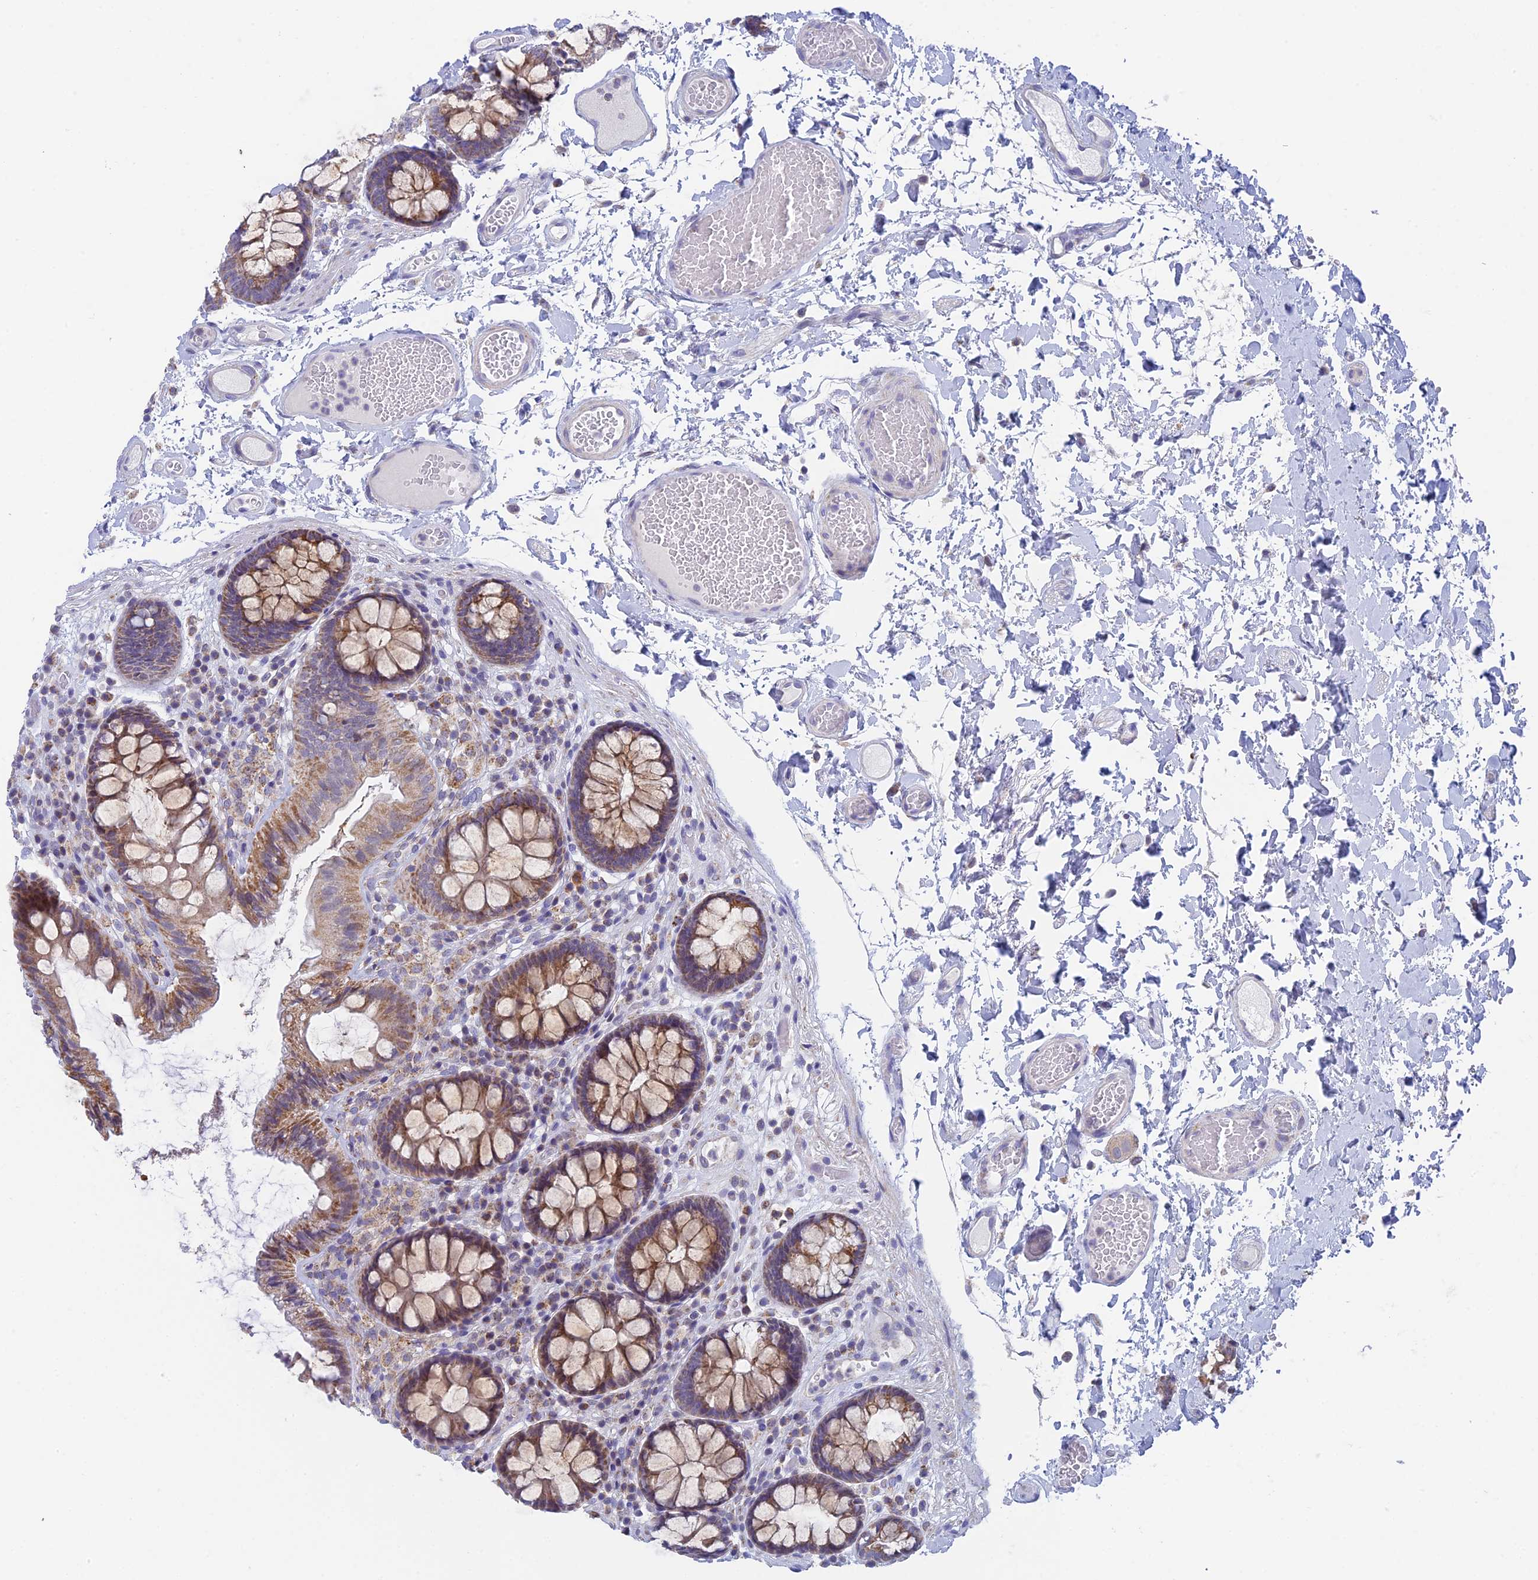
{"staining": {"intensity": "negative", "quantity": "none", "location": "none"}, "tissue": "colon", "cell_type": "Endothelial cells", "image_type": "normal", "snomed": [{"axis": "morphology", "description": "Normal tissue, NOS"}, {"axis": "topography", "description": "Colon"}], "caption": "This is an immunohistochemistry image of benign colon. There is no positivity in endothelial cells.", "gene": "REXO5", "patient": {"sex": "male", "age": 84}}